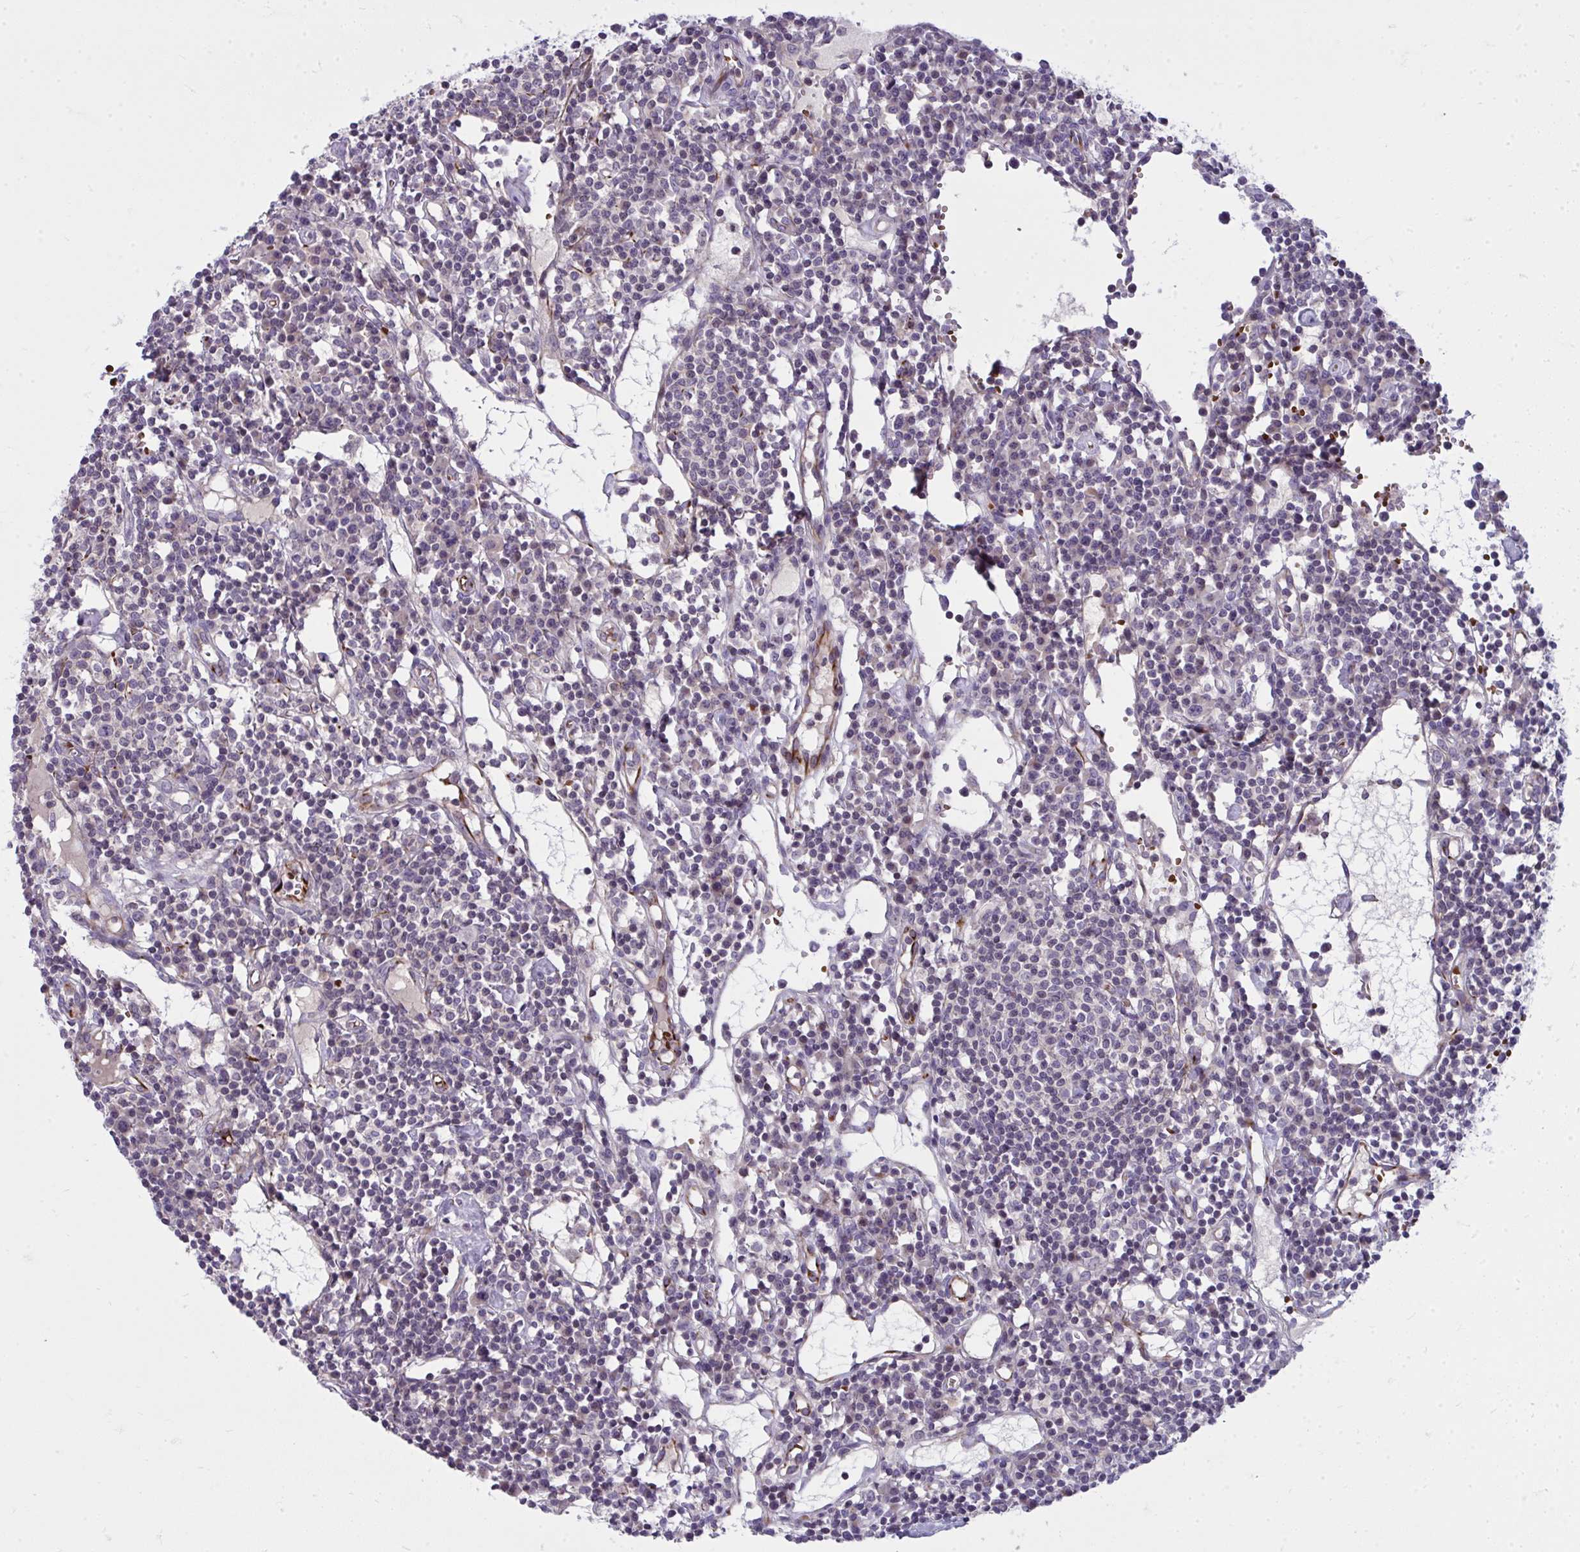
{"staining": {"intensity": "negative", "quantity": "none", "location": "none"}, "tissue": "lymph node", "cell_type": "Germinal center cells", "image_type": "normal", "snomed": [{"axis": "morphology", "description": "Normal tissue, NOS"}, {"axis": "topography", "description": "Lymph node"}], "caption": "Benign lymph node was stained to show a protein in brown. There is no significant positivity in germinal center cells. (DAB (3,3'-diaminobenzidine) IHC, high magnification).", "gene": "SLC14A1", "patient": {"sex": "female", "age": 78}}